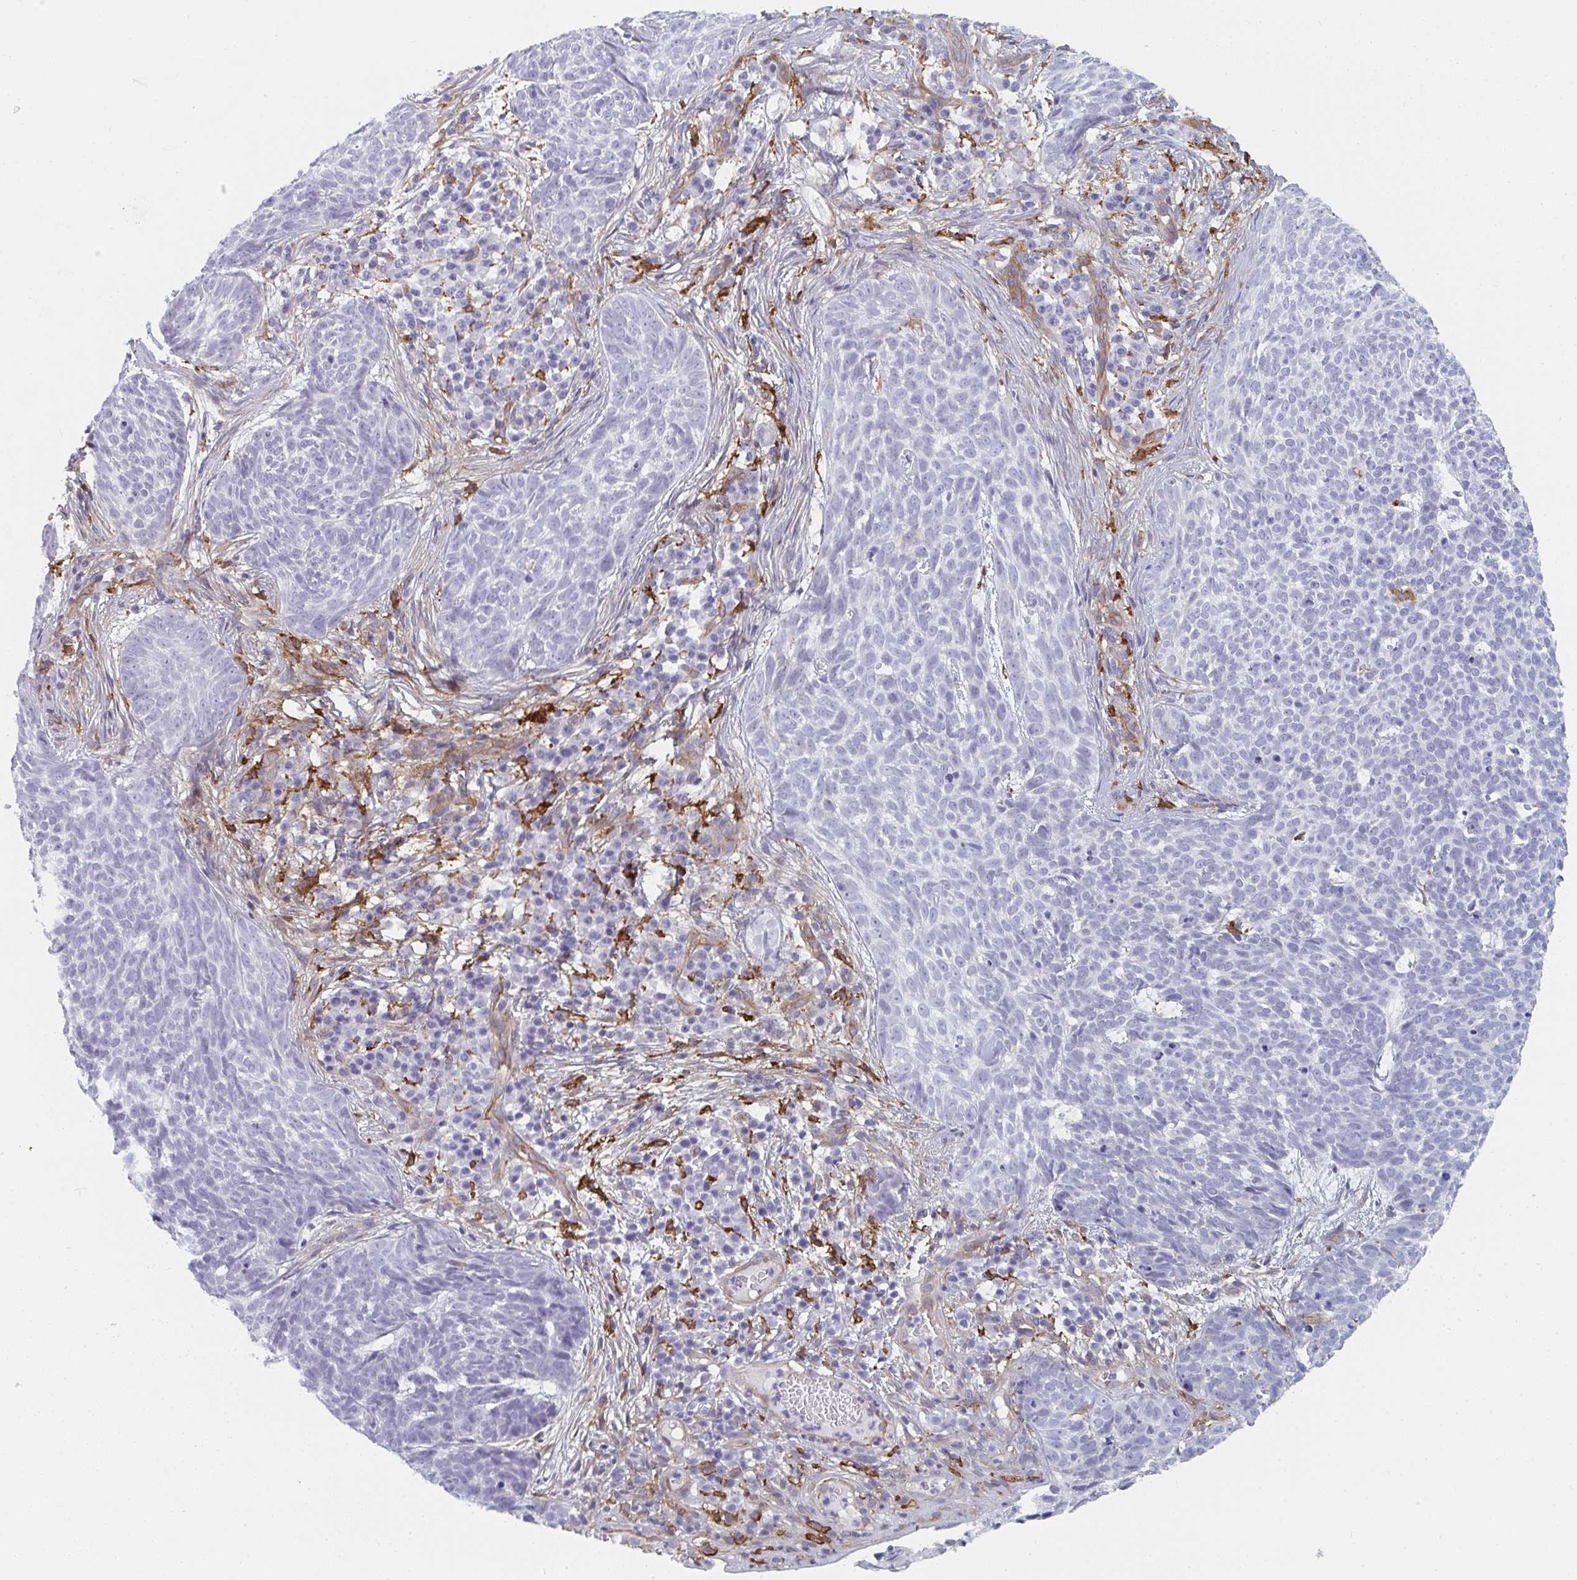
{"staining": {"intensity": "negative", "quantity": "none", "location": "none"}, "tissue": "skin cancer", "cell_type": "Tumor cells", "image_type": "cancer", "snomed": [{"axis": "morphology", "description": "Basal cell carcinoma"}, {"axis": "topography", "description": "Skin"}], "caption": "Tumor cells are negative for brown protein staining in skin basal cell carcinoma.", "gene": "DAB2", "patient": {"sex": "female", "age": 93}}